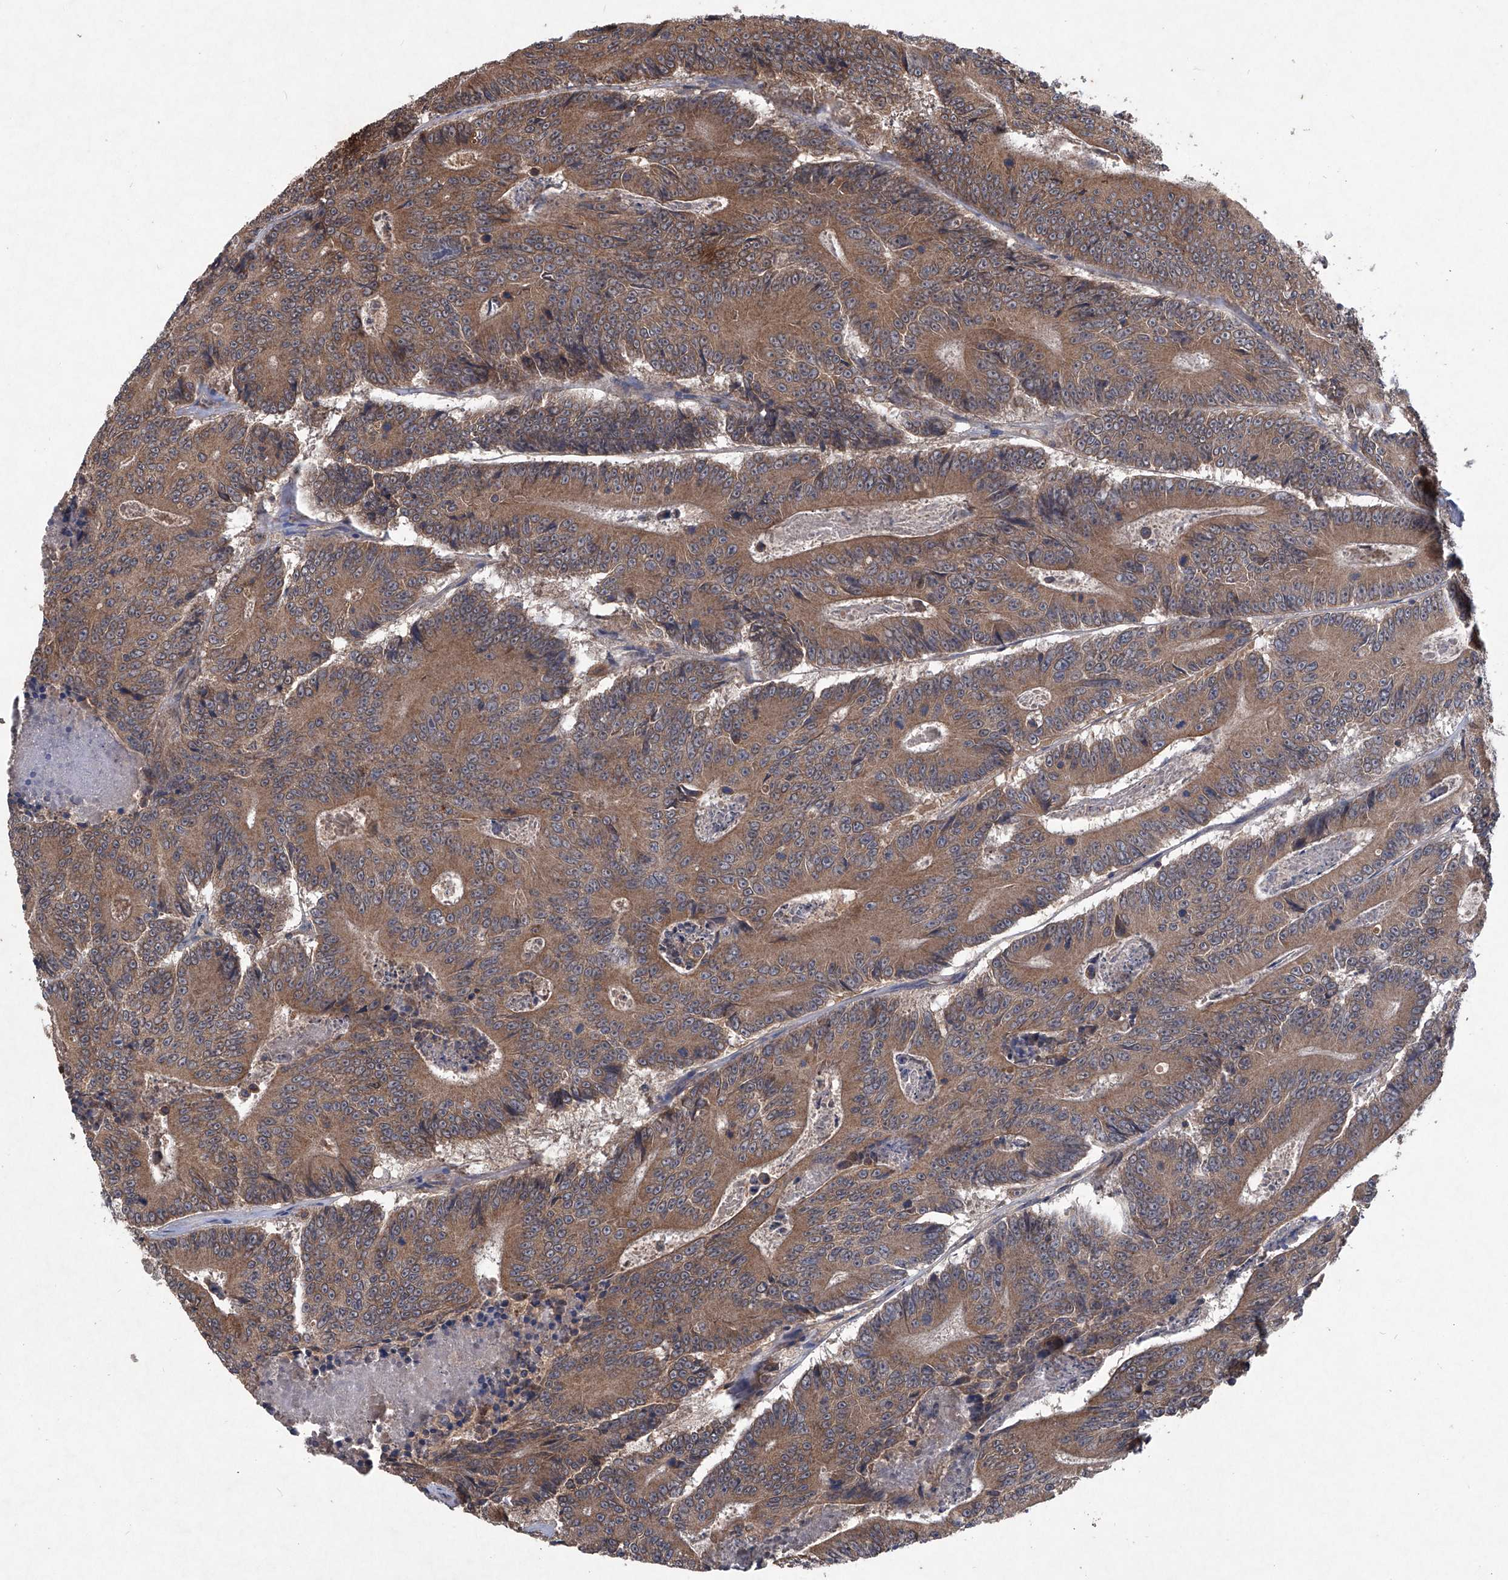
{"staining": {"intensity": "moderate", "quantity": ">75%", "location": "cytoplasmic/membranous"}, "tissue": "colorectal cancer", "cell_type": "Tumor cells", "image_type": "cancer", "snomed": [{"axis": "morphology", "description": "Adenocarcinoma, NOS"}, {"axis": "topography", "description": "Colon"}], "caption": "There is medium levels of moderate cytoplasmic/membranous staining in tumor cells of colorectal cancer, as demonstrated by immunohistochemical staining (brown color).", "gene": "SUMF2", "patient": {"sex": "male", "age": 83}}